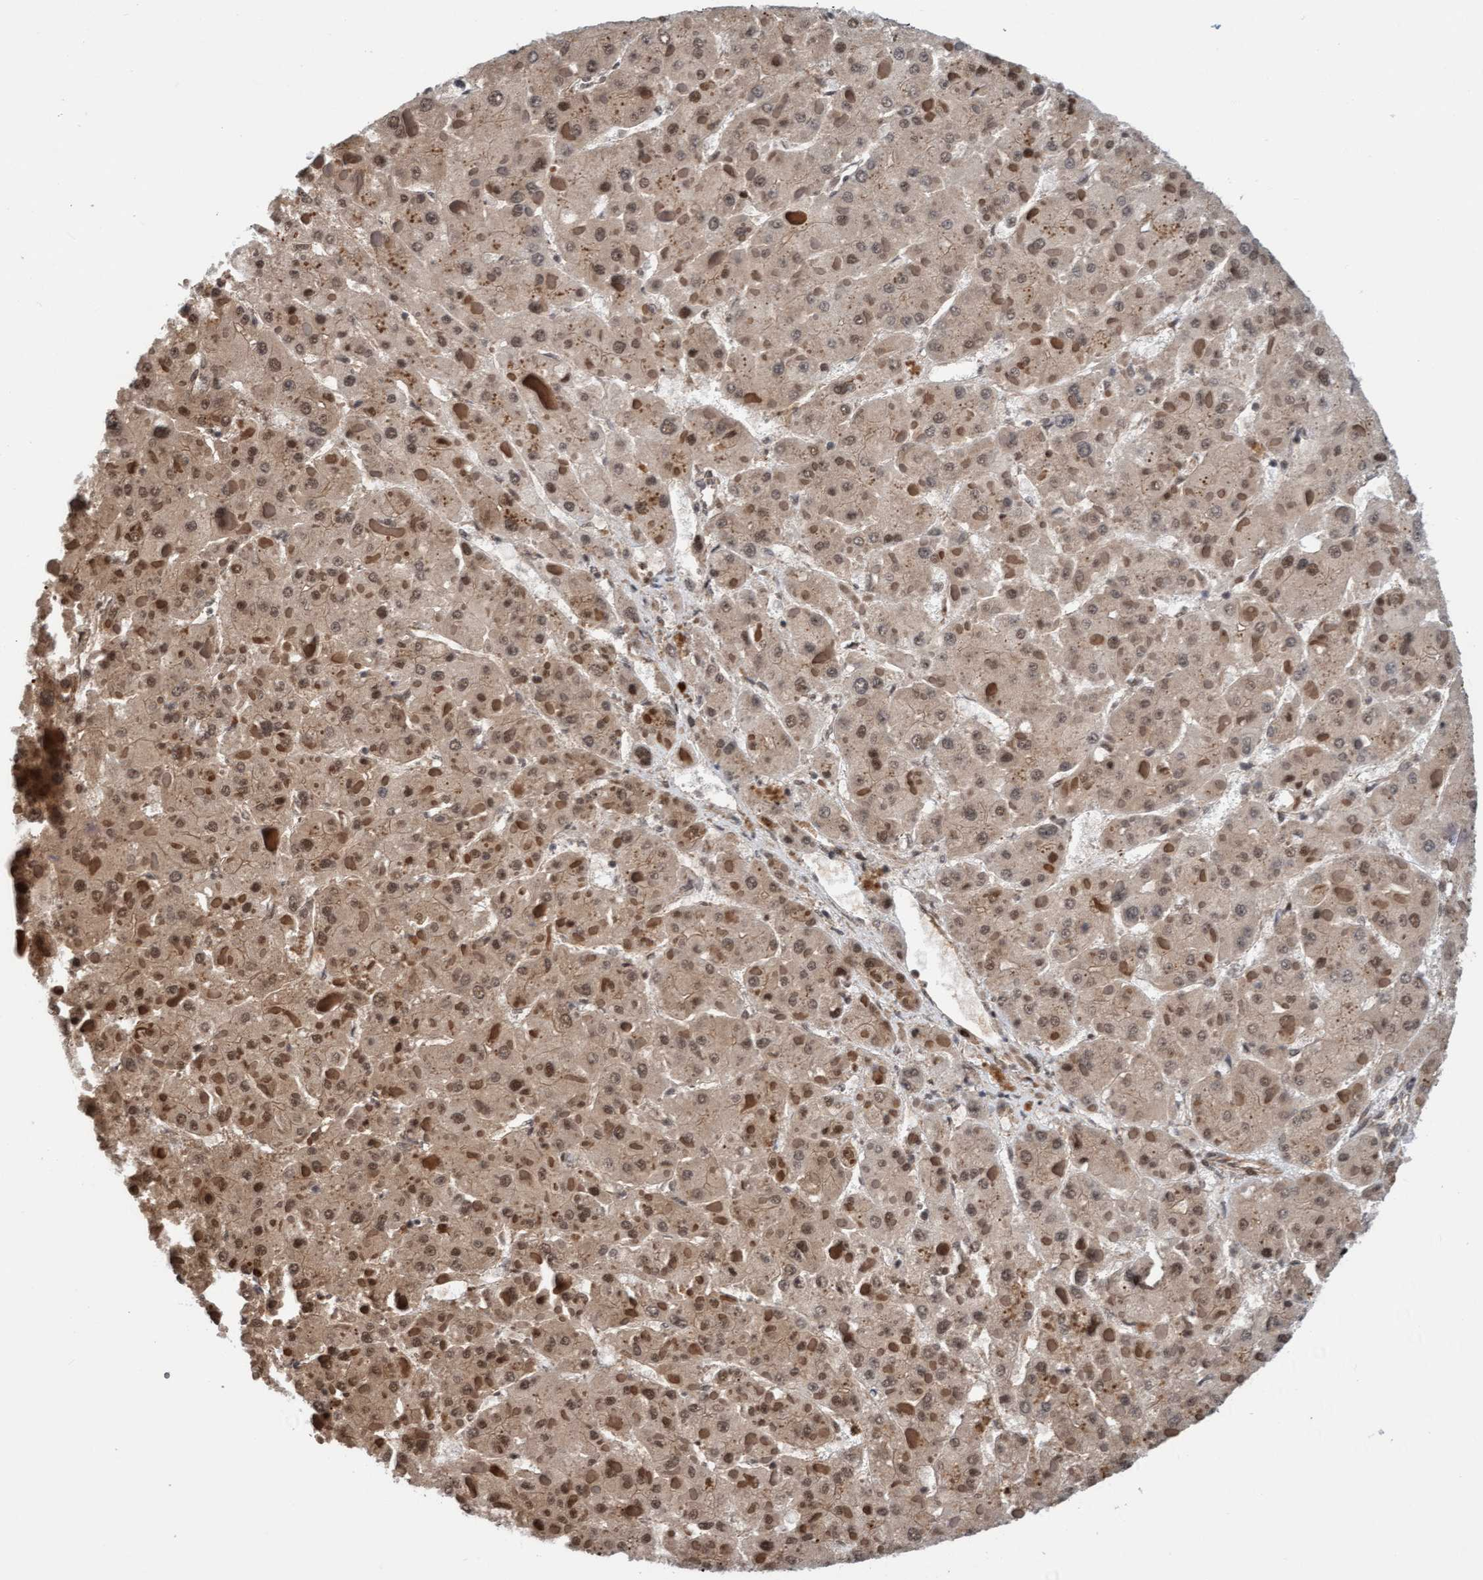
{"staining": {"intensity": "moderate", "quantity": ">75%", "location": "cytoplasmic/membranous,nuclear"}, "tissue": "liver cancer", "cell_type": "Tumor cells", "image_type": "cancer", "snomed": [{"axis": "morphology", "description": "Carcinoma, Hepatocellular, NOS"}, {"axis": "topography", "description": "Liver"}], "caption": "DAB (3,3'-diaminobenzidine) immunohistochemical staining of human liver cancer exhibits moderate cytoplasmic/membranous and nuclear protein staining in about >75% of tumor cells.", "gene": "STXBP4", "patient": {"sex": "female", "age": 73}}